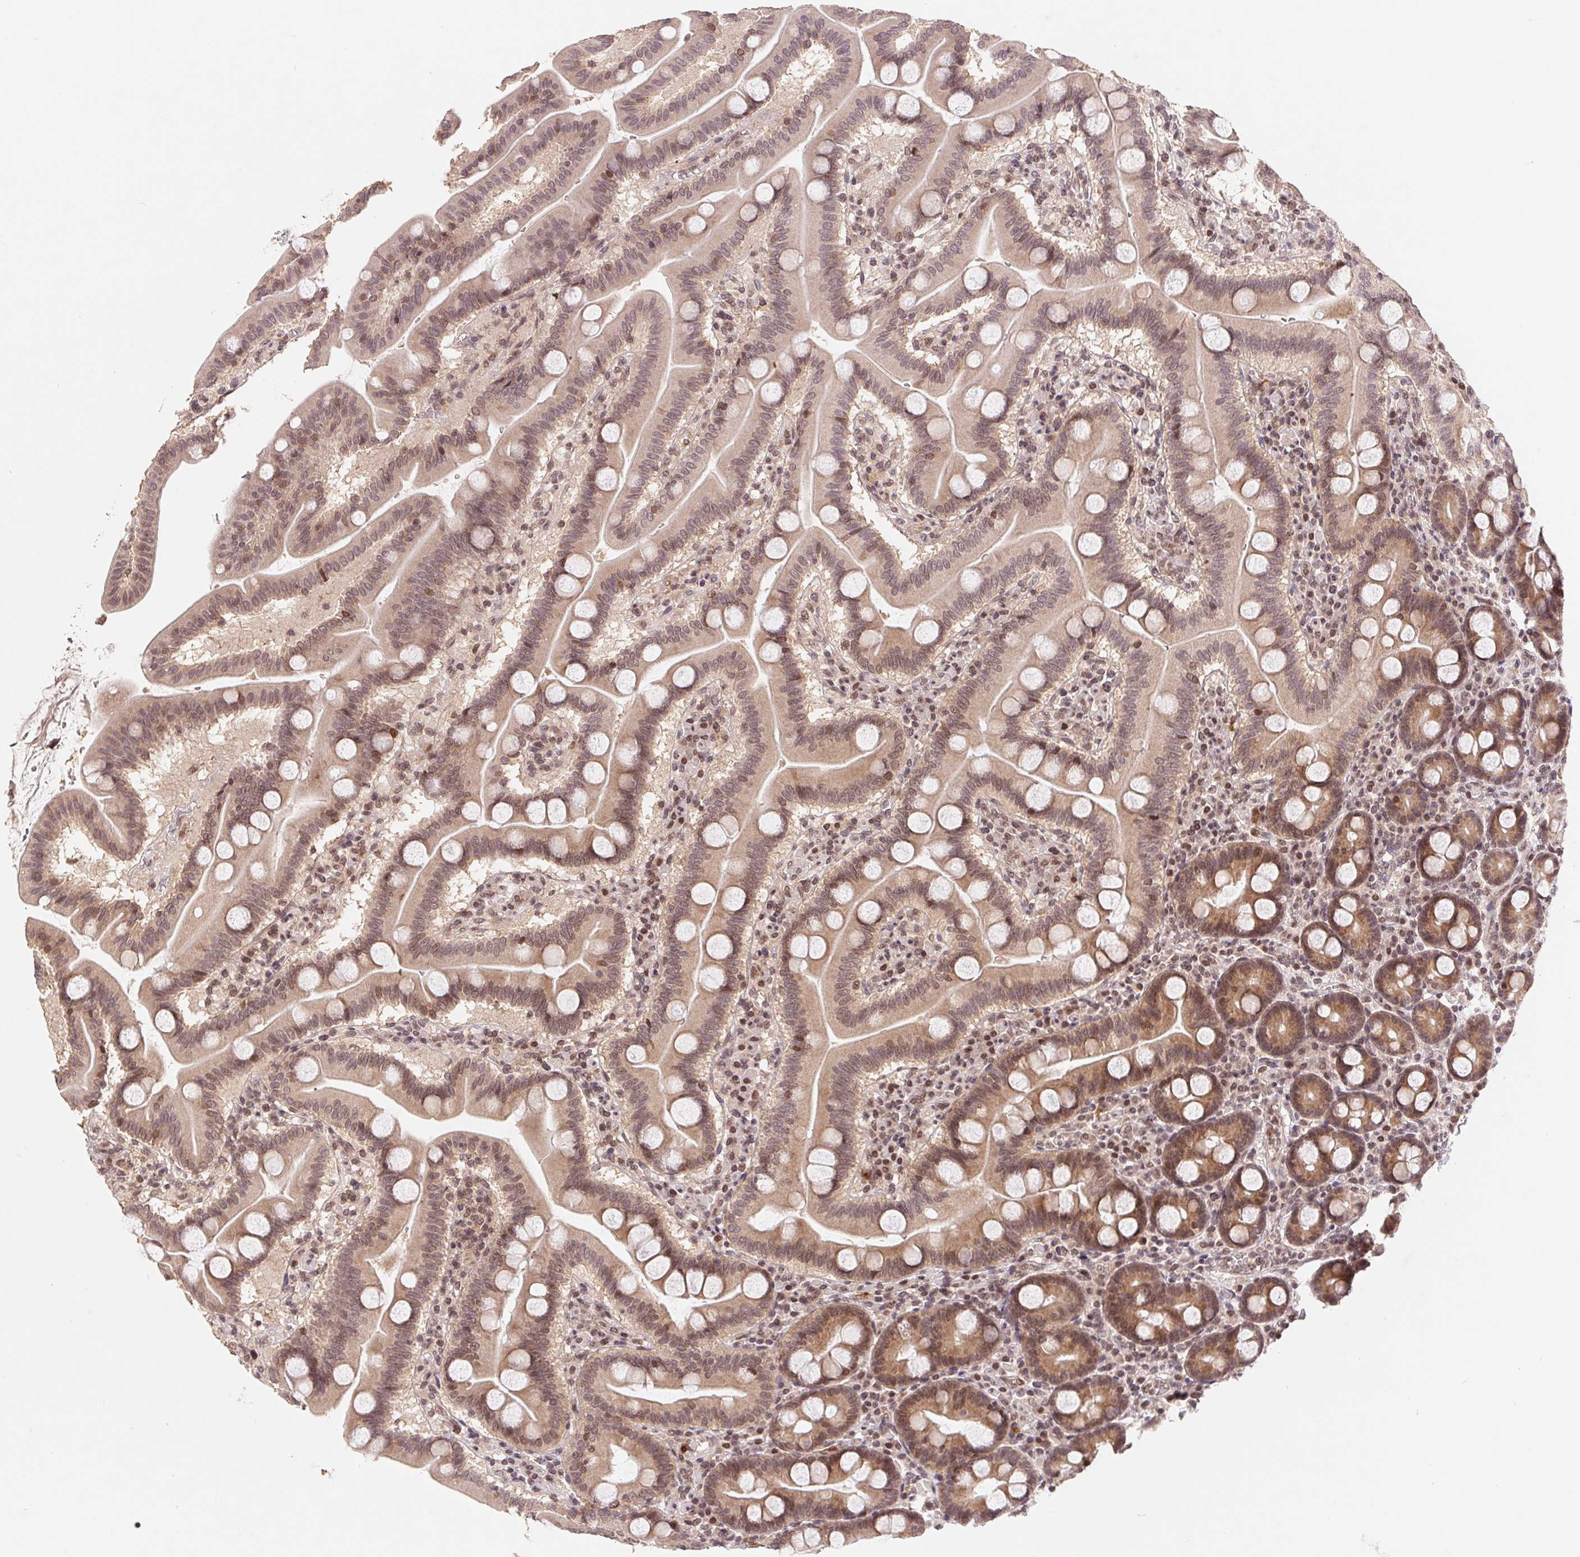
{"staining": {"intensity": "moderate", "quantity": ">75%", "location": "cytoplasmic/membranous"}, "tissue": "duodenum", "cell_type": "Glandular cells", "image_type": "normal", "snomed": [{"axis": "morphology", "description": "Normal tissue, NOS"}, {"axis": "topography", "description": "Pancreas"}, {"axis": "topography", "description": "Duodenum"}], "caption": "IHC of benign human duodenum displays medium levels of moderate cytoplasmic/membranous positivity in approximately >75% of glandular cells. (IHC, brightfield microscopy, high magnification).", "gene": "HMGN3", "patient": {"sex": "male", "age": 59}}